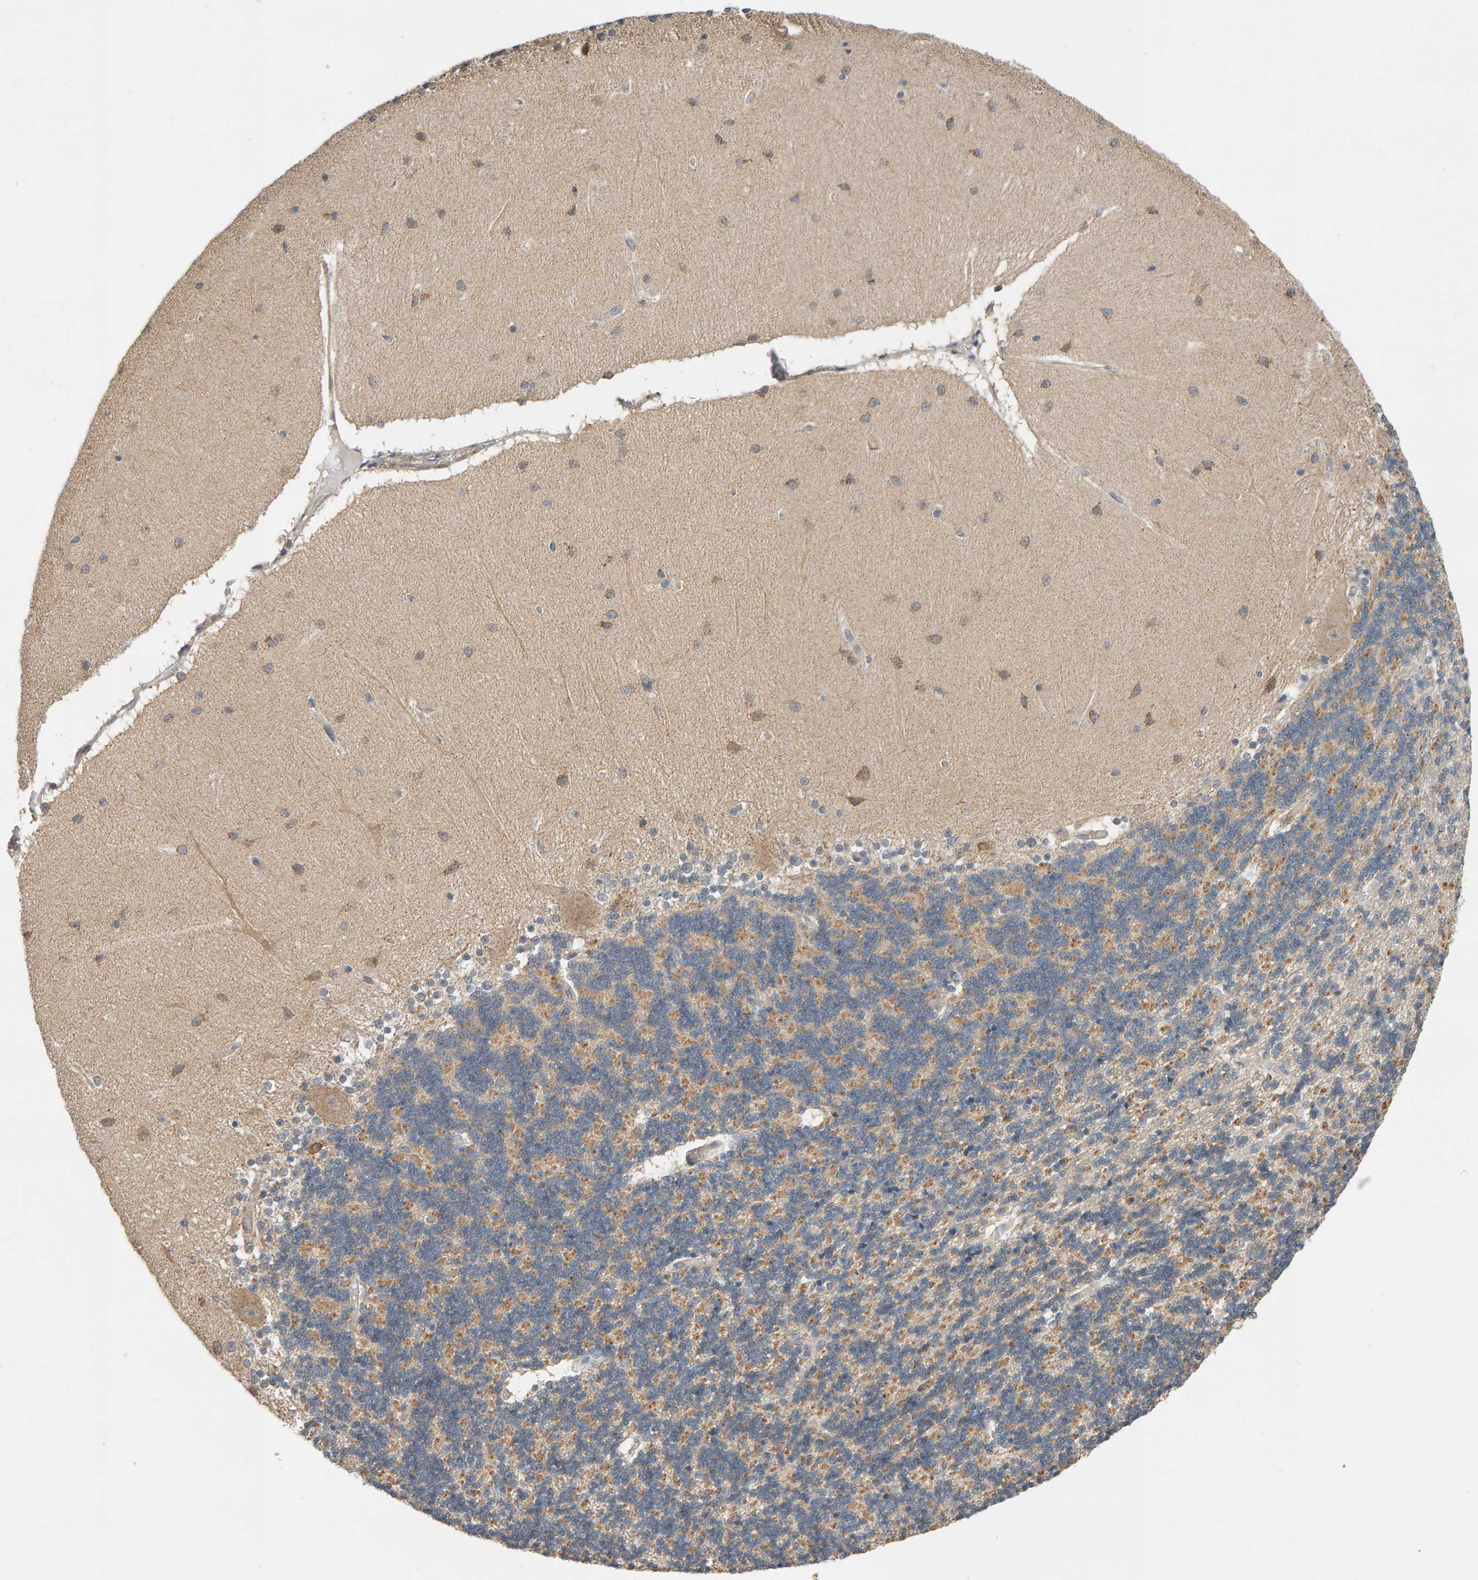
{"staining": {"intensity": "weak", "quantity": "25%-75%", "location": "cytoplasmic/membranous"}, "tissue": "cerebellum", "cell_type": "Cells in granular layer", "image_type": "normal", "snomed": [{"axis": "morphology", "description": "Normal tissue, NOS"}, {"axis": "topography", "description": "Cerebellum"}], "caption": "Immunohistochemistry micrograph of unremarkable cerebellum: human cerebellum stained using immunohistochemistry (IHC) reveals low levels of weak protein expression localized specifically in the cytoplasmic/membranous of cells in granular layer, appearing as a cytoplasmic/membranous brown color.", "gene": "DNAJC7", "patient": {"sex": "female", "age": 54}}